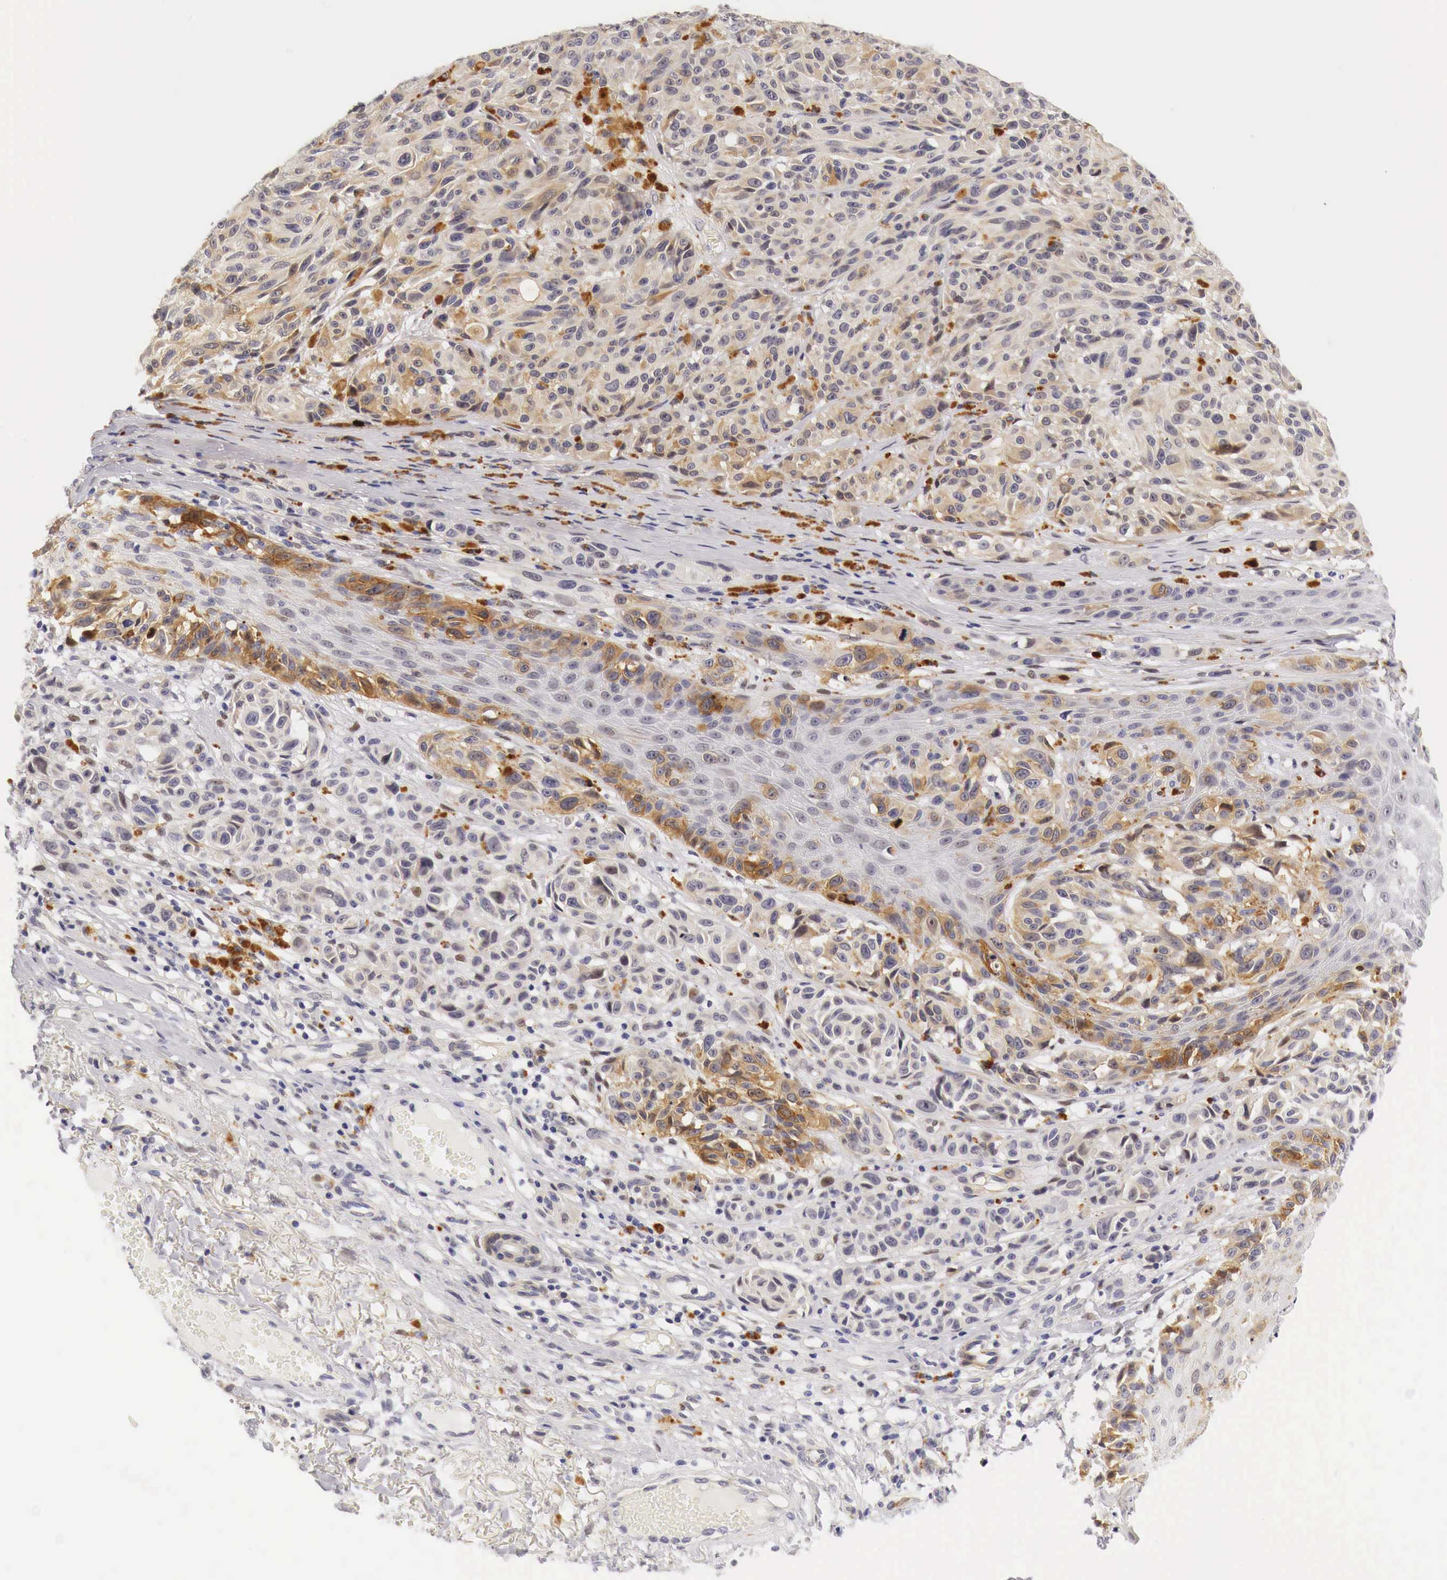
{"staining": {"intensity": "weak", "quantity": "25%-75%", "location": "cytoplasmic/membranous"}, "tissue": "melanoma", "cell_type": "Tumor cells", "image_type": "cancer", "snomed": [{"axis": "morphology", "description": "Malignant melanoma, NOS"}, {"axis": "topography", "description": "Skin"}], "caption": "Tumor cells demonstrate low levels of weak cytoplasmic/membranous expression in approximately 25%-75% of cells in melanoma. Using DAB (3,3'-diaminobenzidine) (brown) and hematoxylin (blue) stains, captured at high magnification using brightfield microscopy.", "gene": "CASP3", "patient": {"sex": "male", "age": 70}}